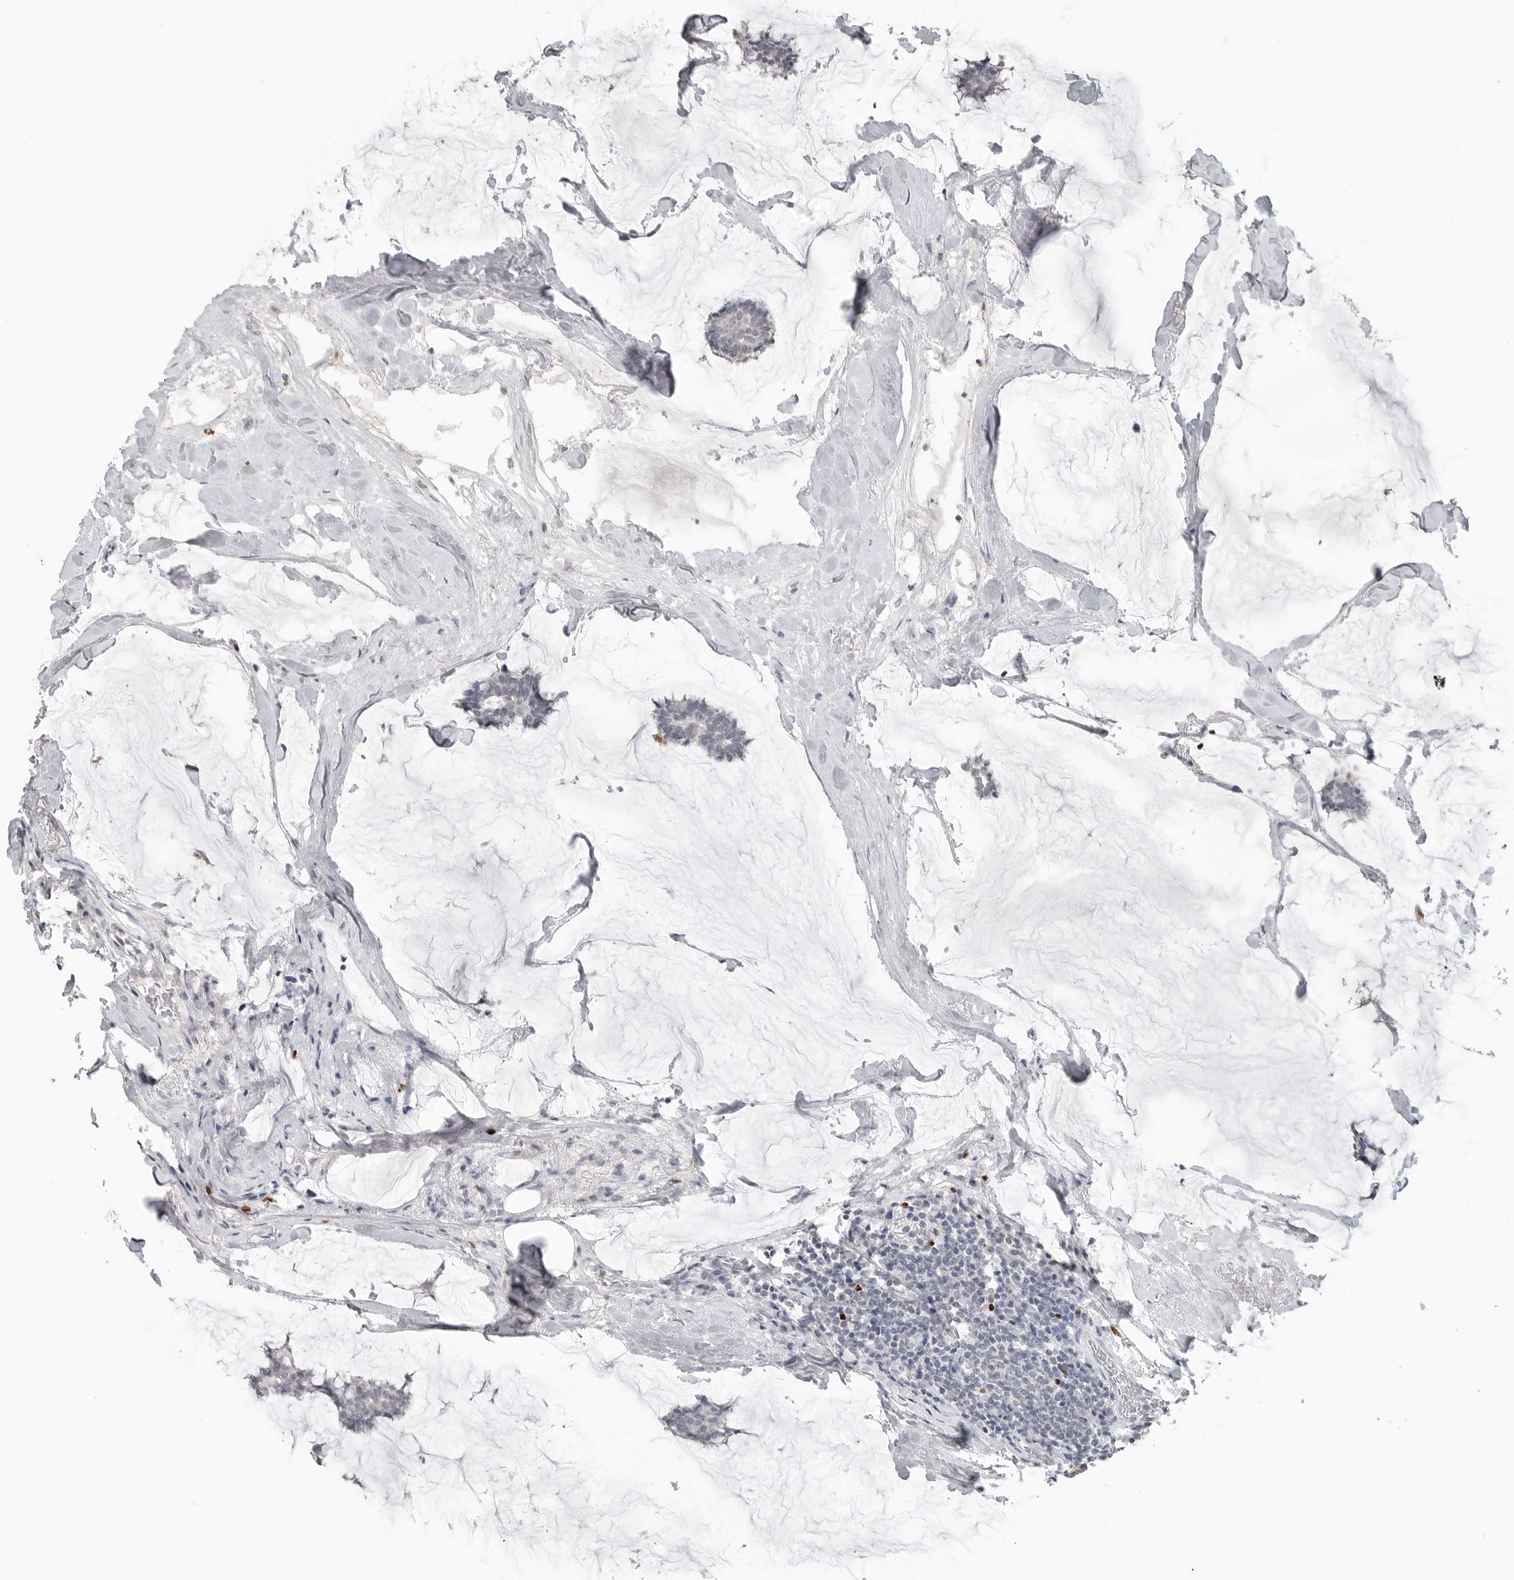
{"staining": {"intensity": "negative", "quantity": "none", "location": "none"}, "tissue": "breast cancer", "cell_type": "Tumor cells", "image_type": "cancer", "snomed": [{"axis": "morphology", "description": "Duct carcinoma"}, {"axis": "topography", "description": "Breast"}], "caption": "This is an immunohistochemistry (IHC) histopathology image of breast cancer. There is no expression in tumor cells.", "gene": "FOXP3", "patient": {"sex": "female", "age": 93}}